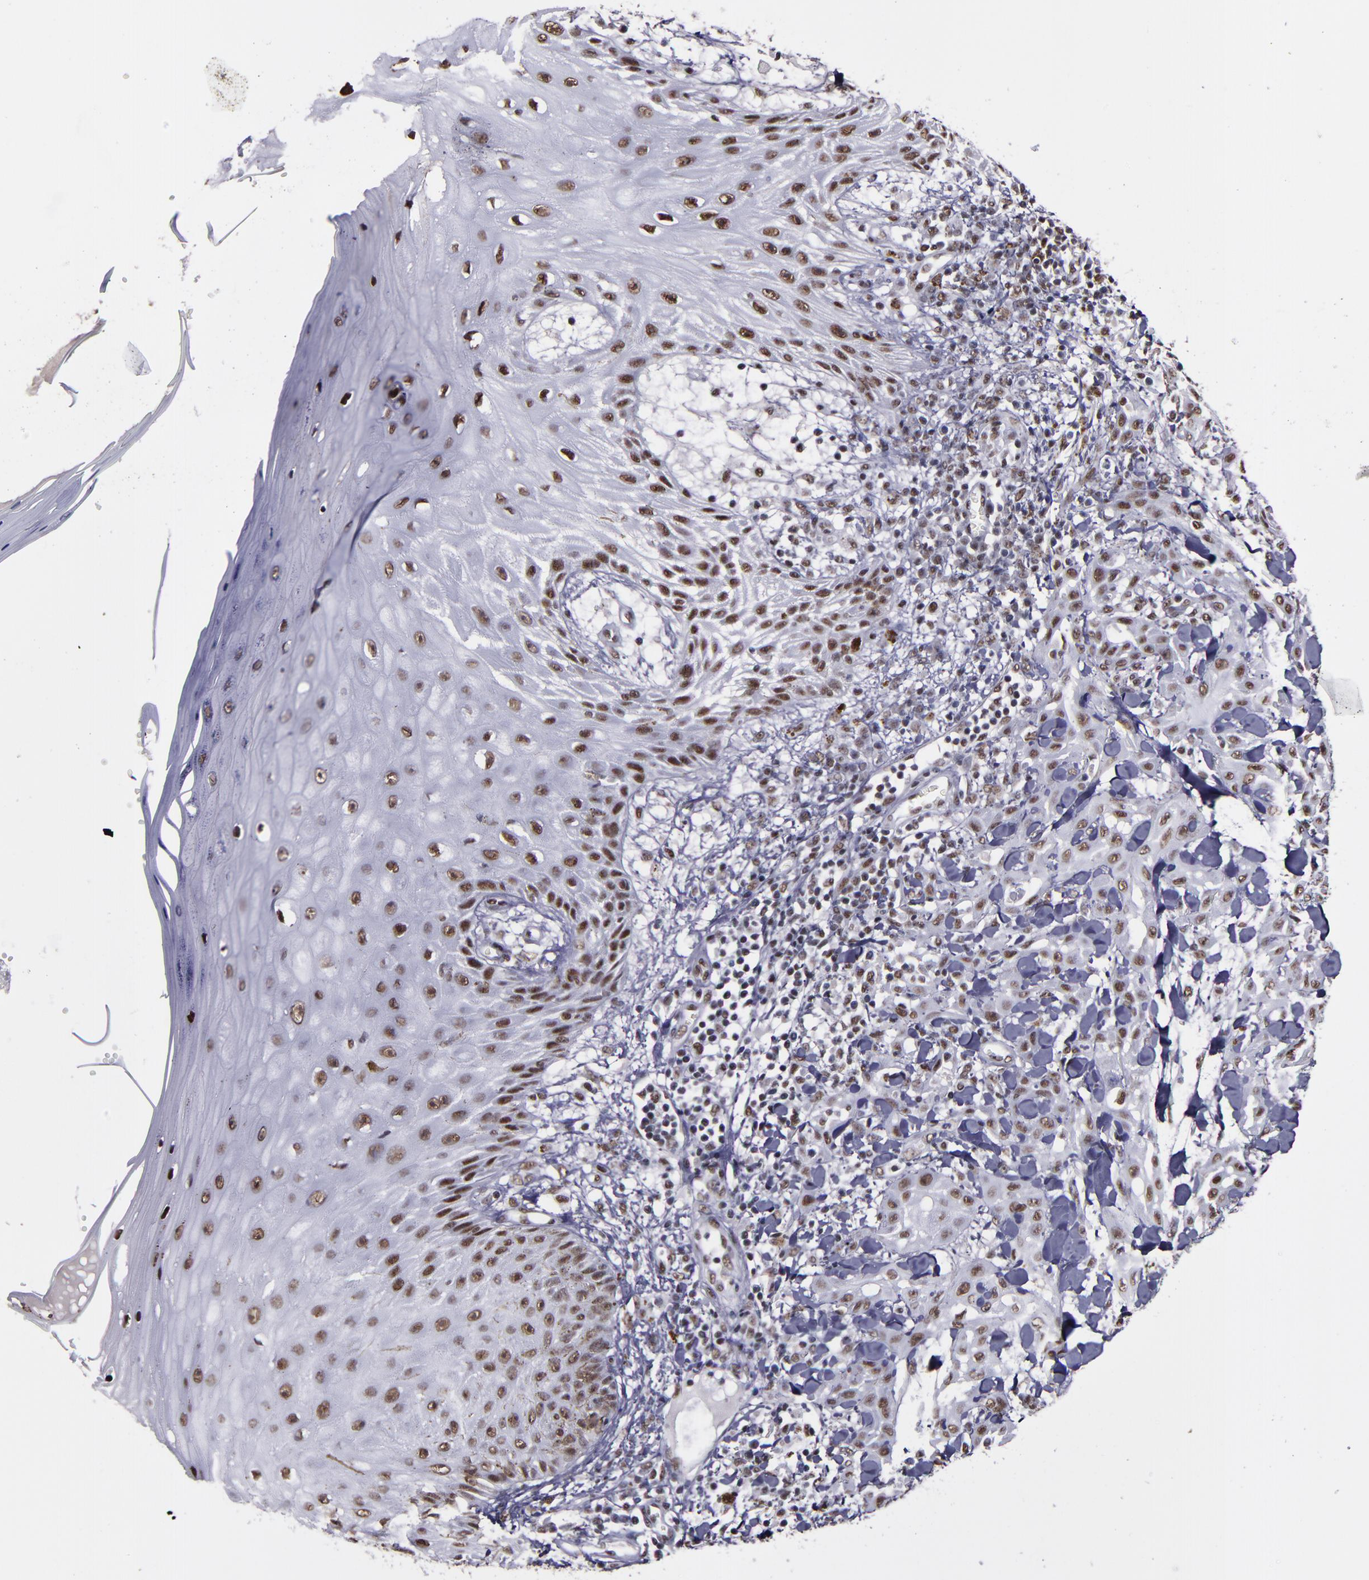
{"staining": {"intensity": "moderate", "quantity": ">75%", "location": "nuclear"}, "tissue": "skin cancer", "cell_type": "Tumor cells", "image_type": "cancer", "snomed": [{"axis": "morphology", "description": "Squamous cell carcinoma, NOS"}, {"axis": "topography", "description": "Skin"}], "caption": "The immunohistochemical stain shows moderate nuclear positivity in tumor cells of skin squamous cell carcinoma tissue. (DAB (3,3'-diaminobenzidine) IHC with brightfield microscopy, high magnification).", "gene": "PPP4R3A", "patient": {"sex": "male", "age": 24}}